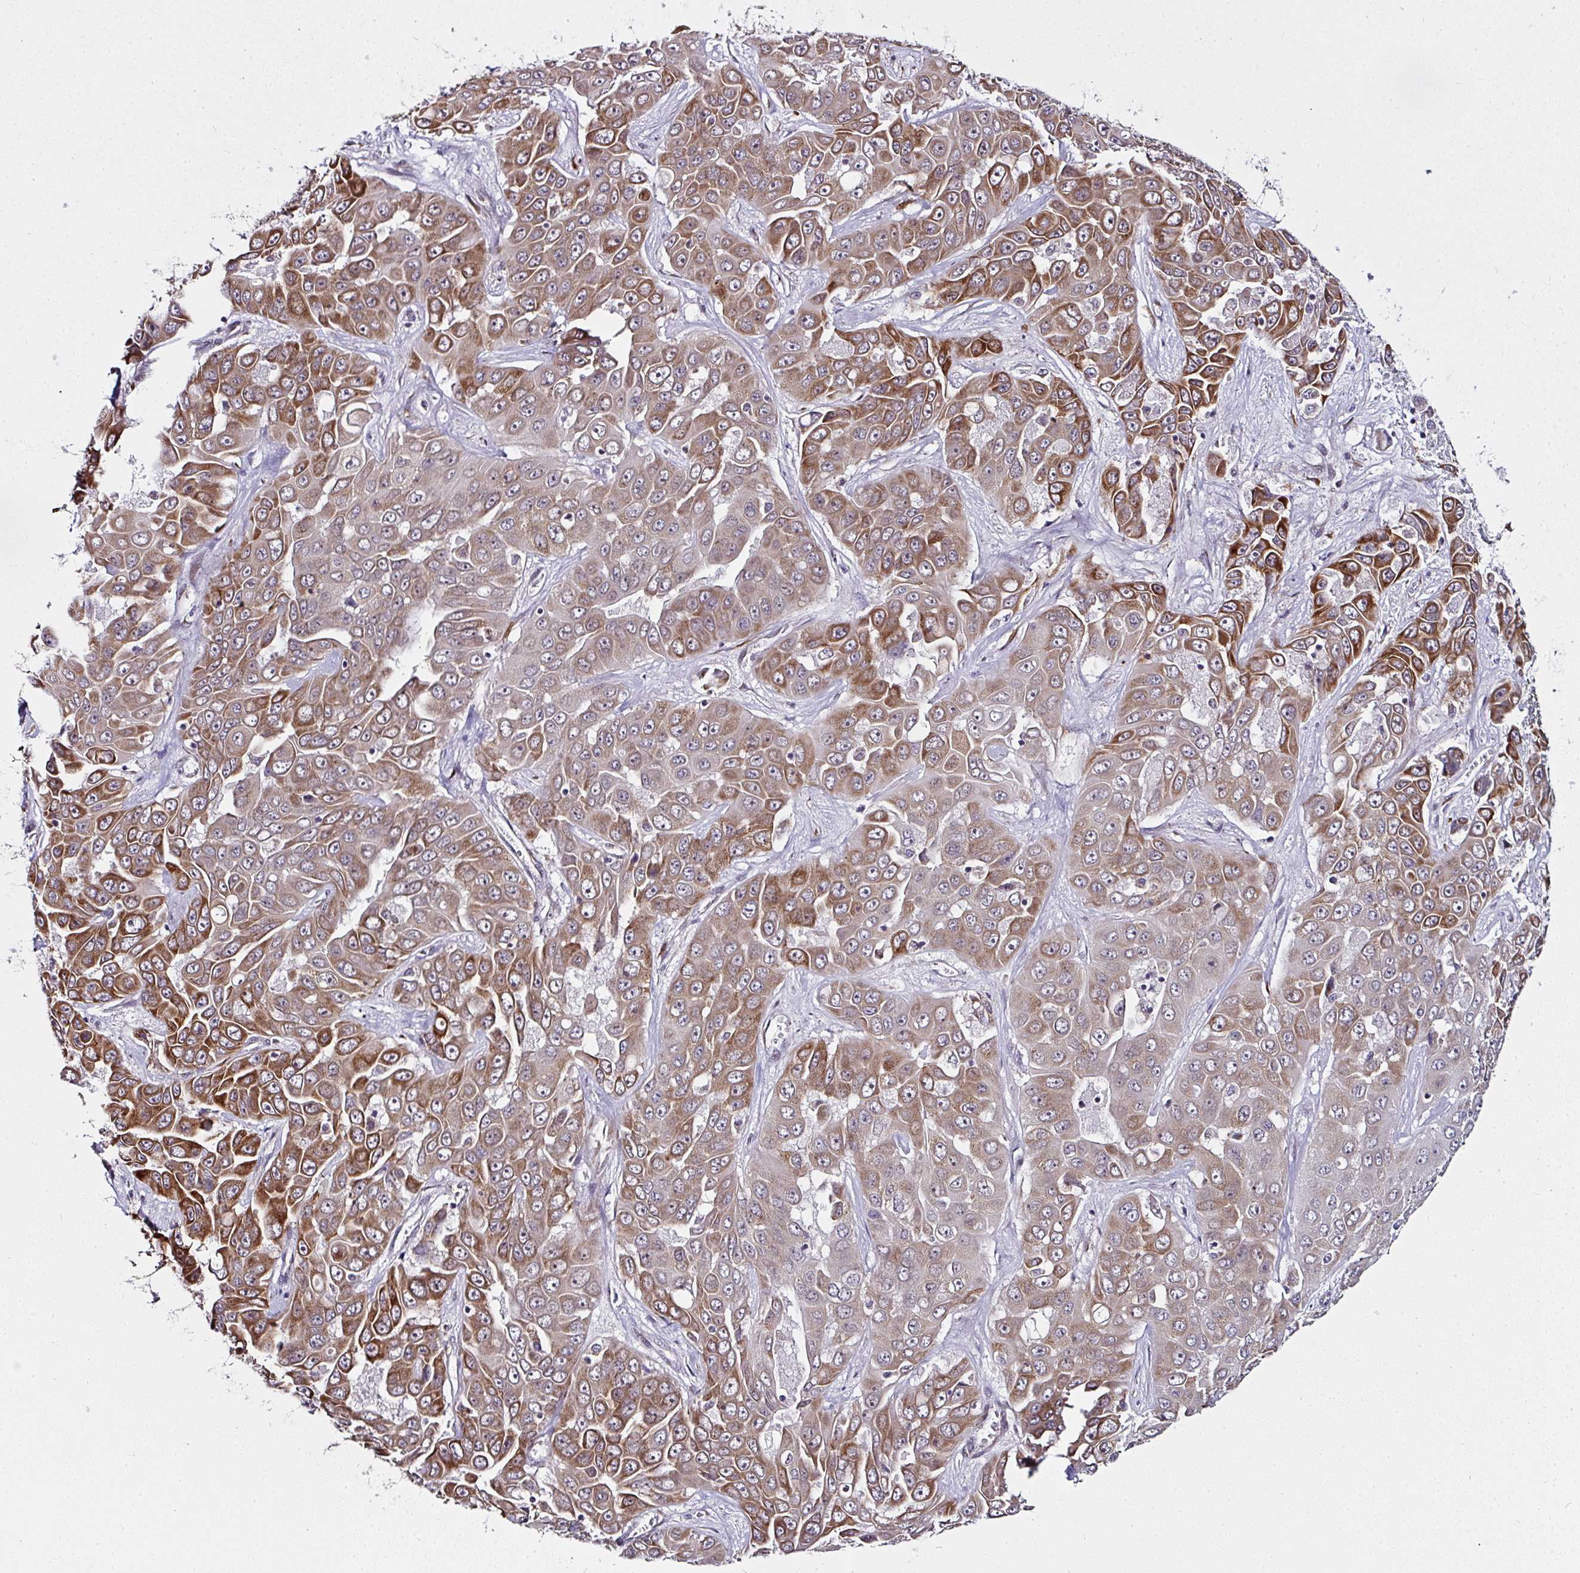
{"staining": {"intensity": "moderate", "quantity": ">75%", "location": "cytoplasmic/membranous"}, "tissue": "liver cancer", "cell_type": "Tumor cells", "image_type": "cancer", "snomed": [{"axis": "morphology", "description": "Cholangiocarcinoma"}, {"axis": "topography", "description": "Liver"}], "caption": "Immunohistochemistry staining of liver cholangiocarcinoma, which exhibits medium levels of moderate cytoplasmic/membranous positivity in about >75% of tumor cells indicating moderate cytoplasmic/membranous protein positivity. The staining was performed using DAB (3,3'-diaminobenzidine) (brown) for protein detection and nuclei were counterstained in hematoxylin (blue).", "gene": "APOLD1", "patient": {"sex": "female", "age": 52}}